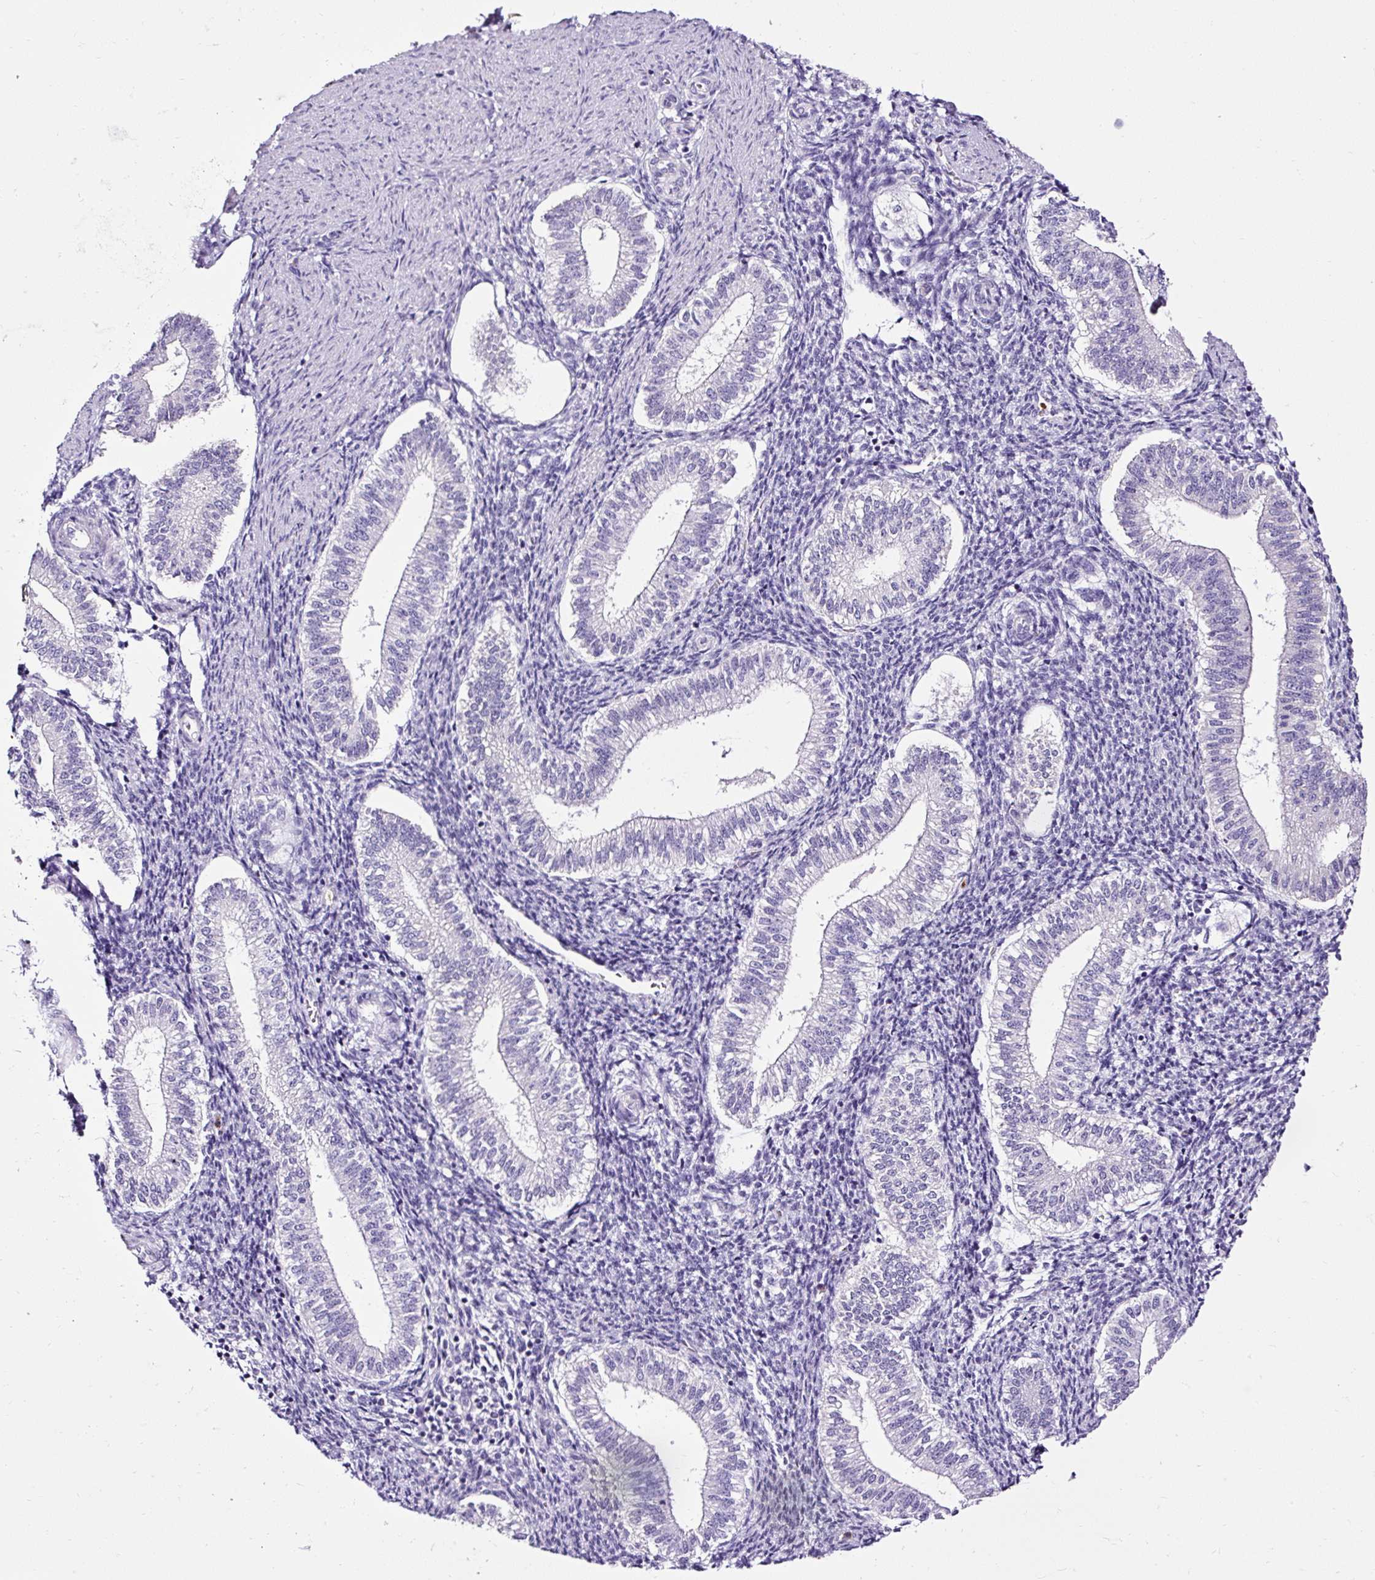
{"staining": {"intensity": "negative", "quantity": "none", "location": "none"}, "tissue": "endometrium", "cell_type": "Cells in endometrial stroma", "image_type": "normal", "snomed": [{"axis": "morphology", "description": "Normal tissue, NOS"}, {"axis": "topography", "description": "Endometrium"}], "caption": "DAB immunohistochemical staining of benign human endometrium displays no significant staining in cells in endometrial stroma. (Immunohistochemistry, brightfield microscopy, high magnification).", "gene": "SLC7A8", "patient": {"sex": "female", "age": 25}}